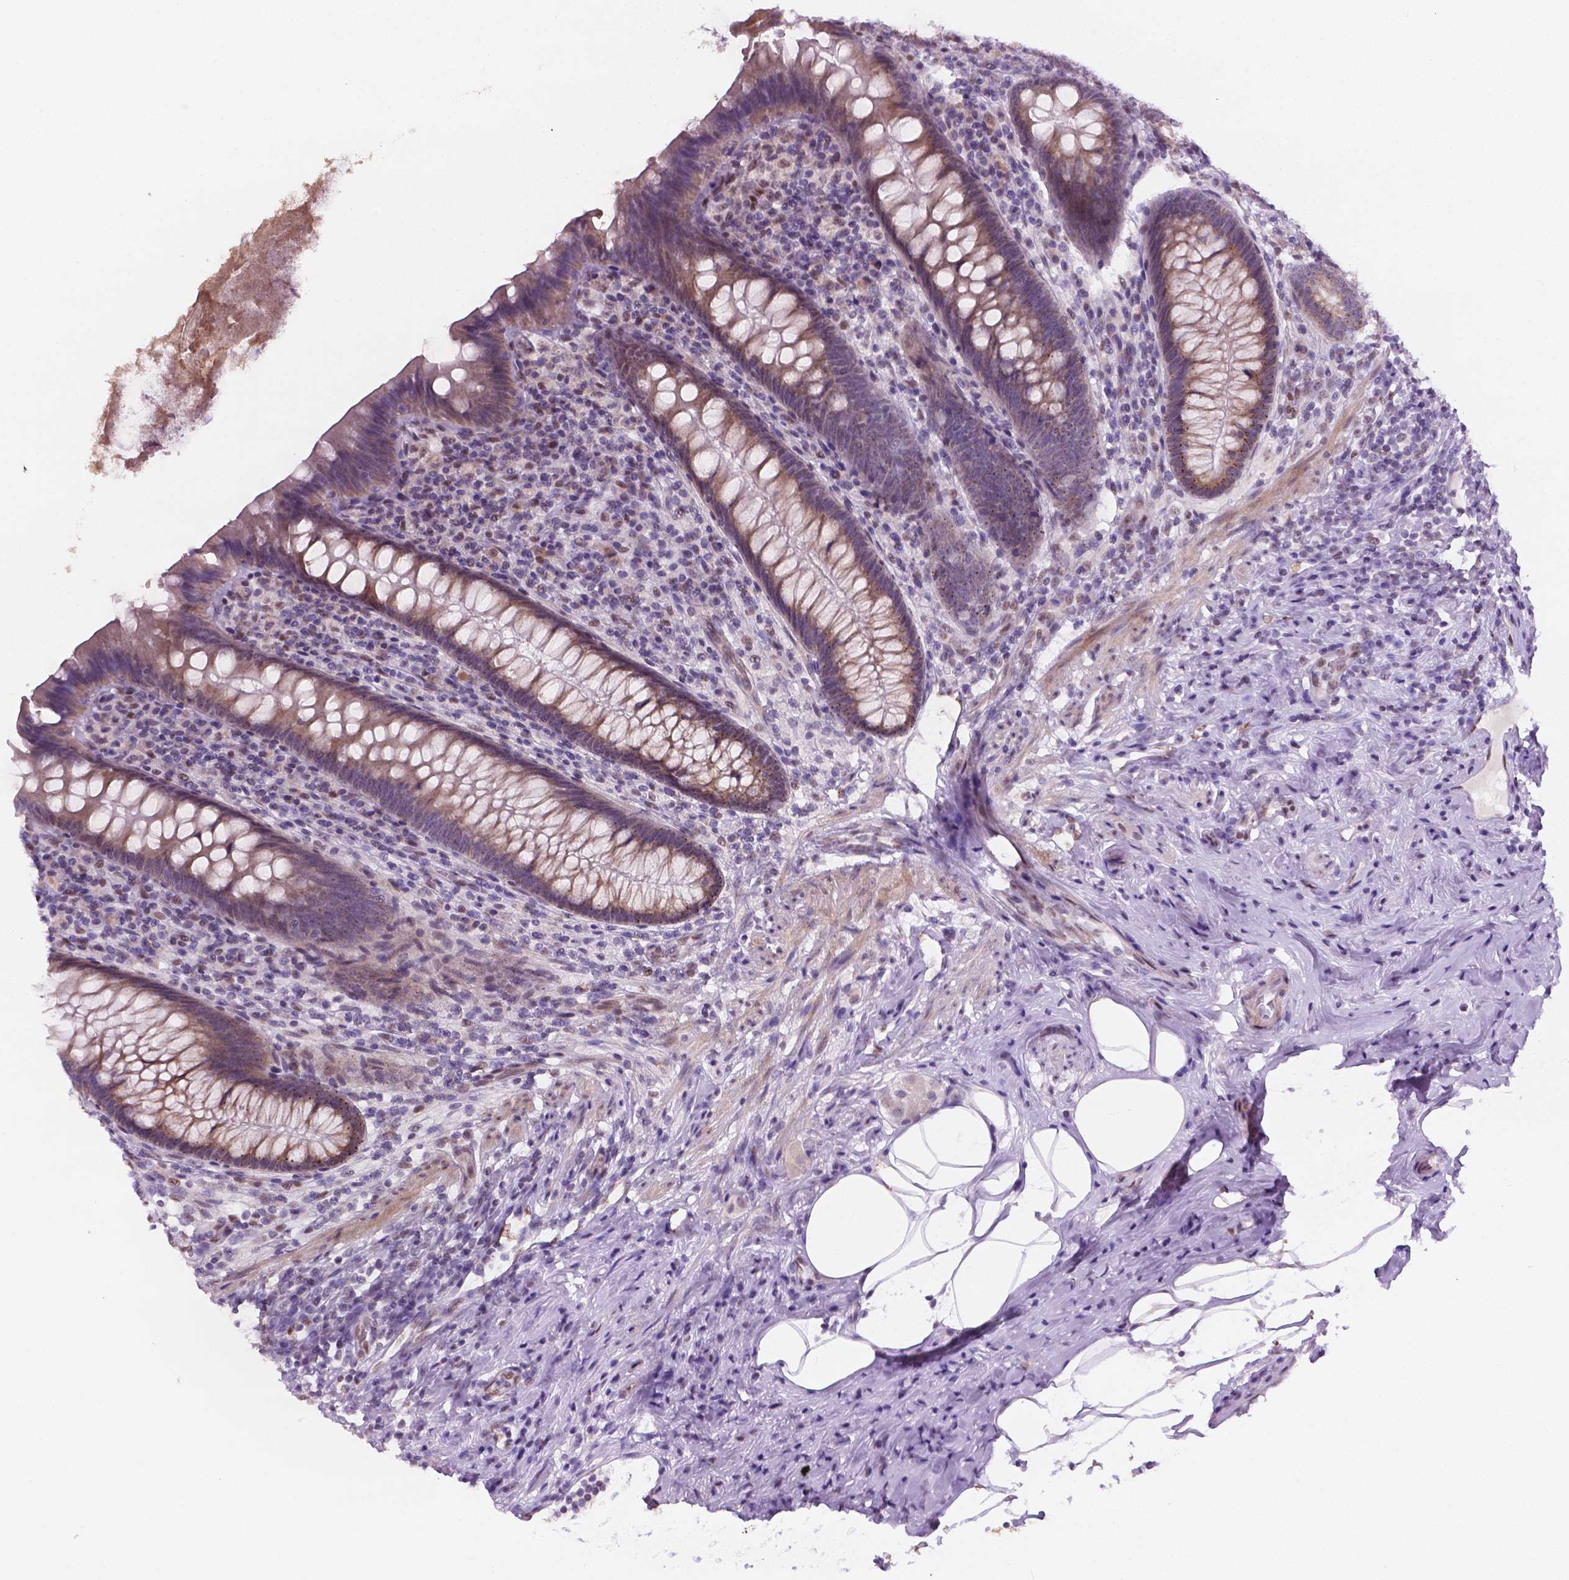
{"staining": {"intensity": "weak", "quantity": "25%-75%", "location": "cytoplasmic/membranous,nuclear"}, "tissue": "appendix", "cell_type": "Glandular cells", "image_type": "normal", "snomed": [{"axis": "morphology", "description": "Normal tissue, NOS"}, {"axis": "topography", "description": "Appendix"}], "caption": "Glandular cells display low levels of weak cytoplasmic/membranous,nuclear positivity in about 25%-75% of cells in benign human appendix.", "gene": "C18orf21", "patient": {"sex": "male", "age": 47}}